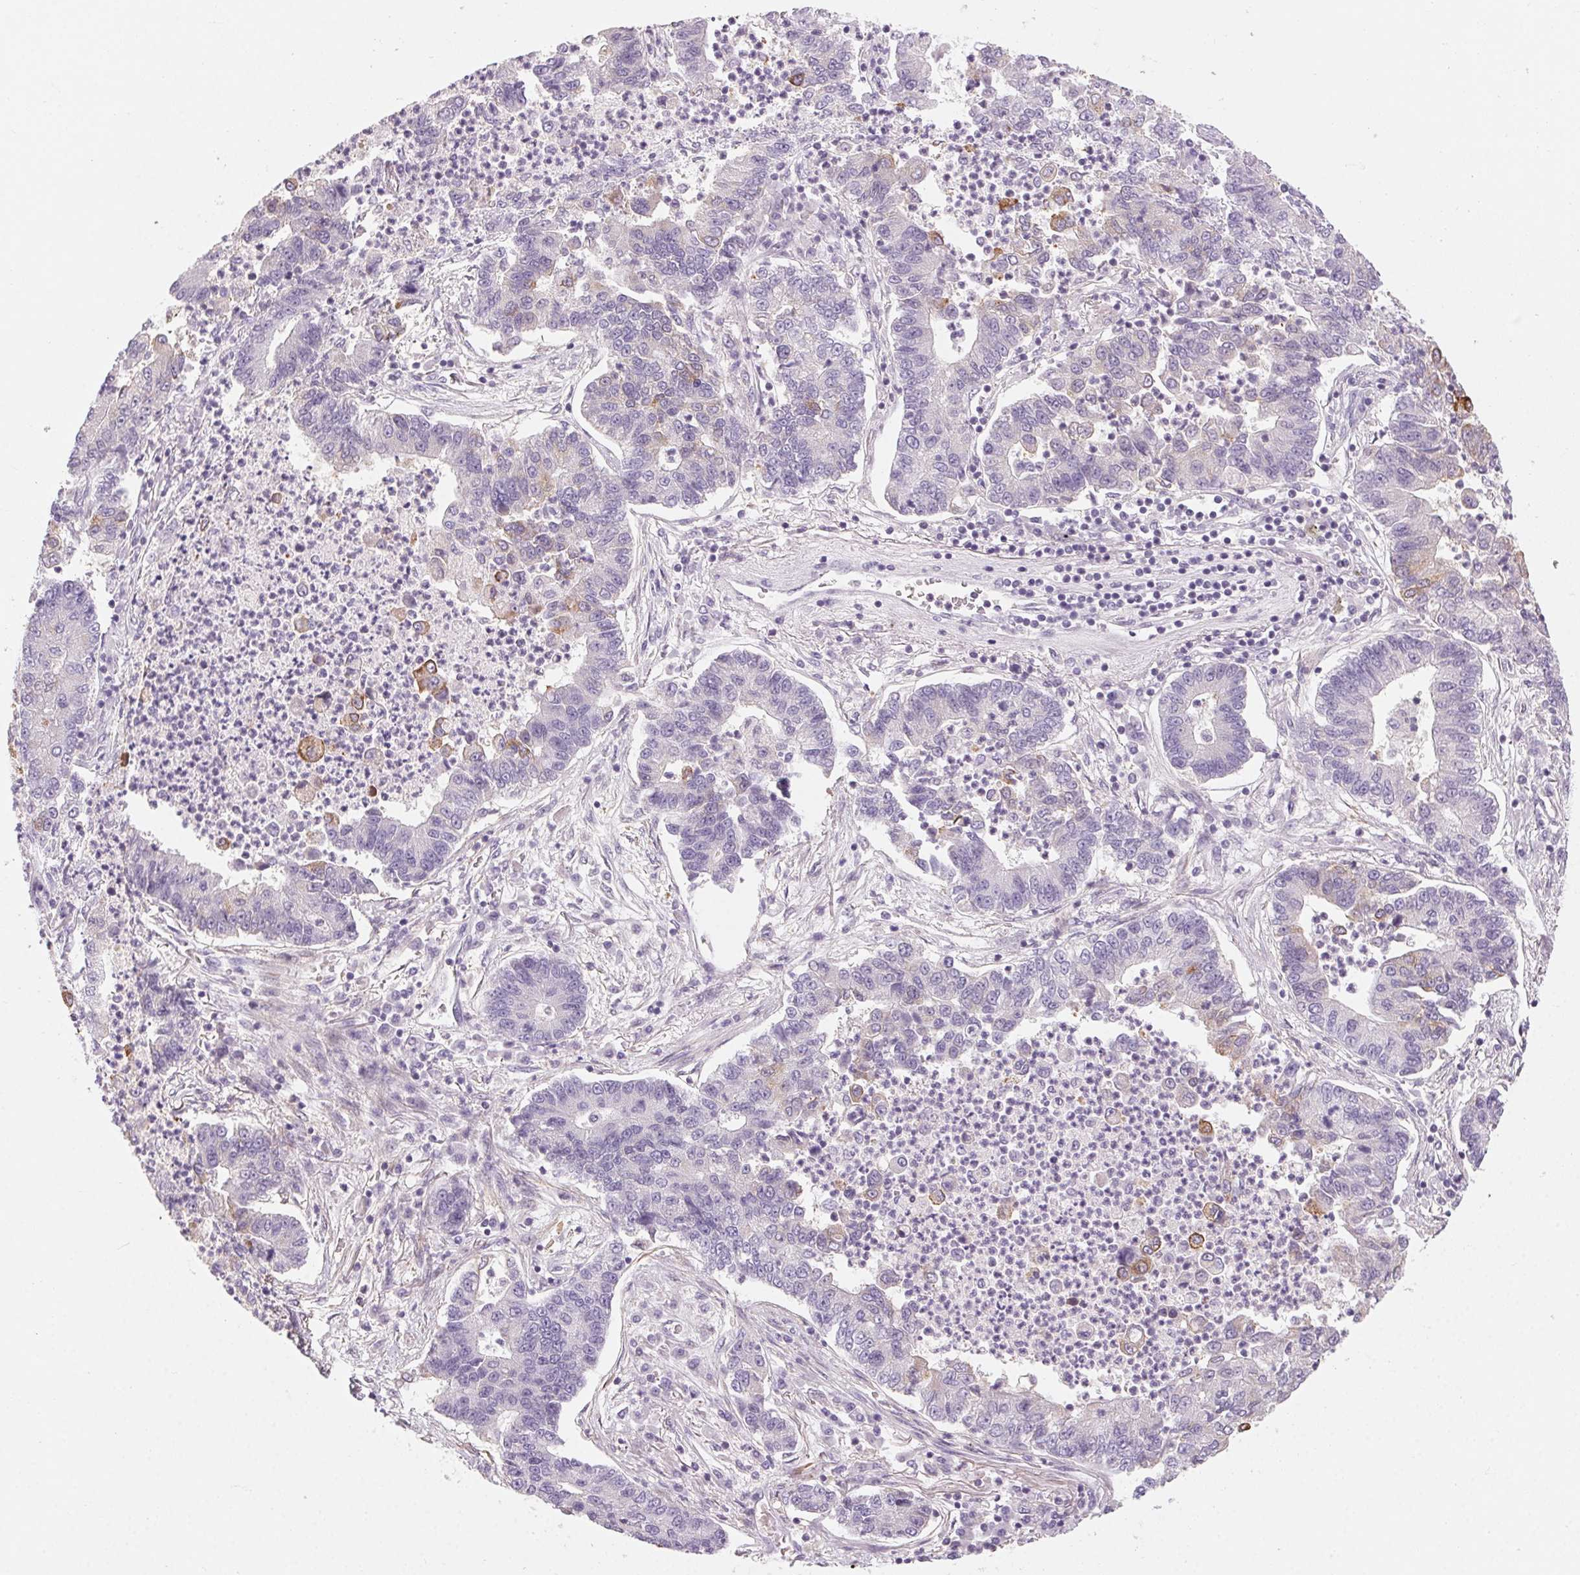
{"staining": {"intensity": "weak", "quantity": "<25%", "location": "cytoplasmic/membranous"}, "tissue": "lung cancer", "cell_type": "Tumor cells", "image_type": "cancer", "snomed": [{"axis": "morphology", "description": "Adenocarcinoma, NOS"}, {"axis": "topography", "description": "Lung"}], "caption": "Immunohistochemical staining of lung cancer displays no significant expression in tumor cells. (DAB immunohistochemistry visualized using brightfield microscopy, high magnification).", "gene": "HHLA2", "patient": {"sex": "female", "age": 57}}